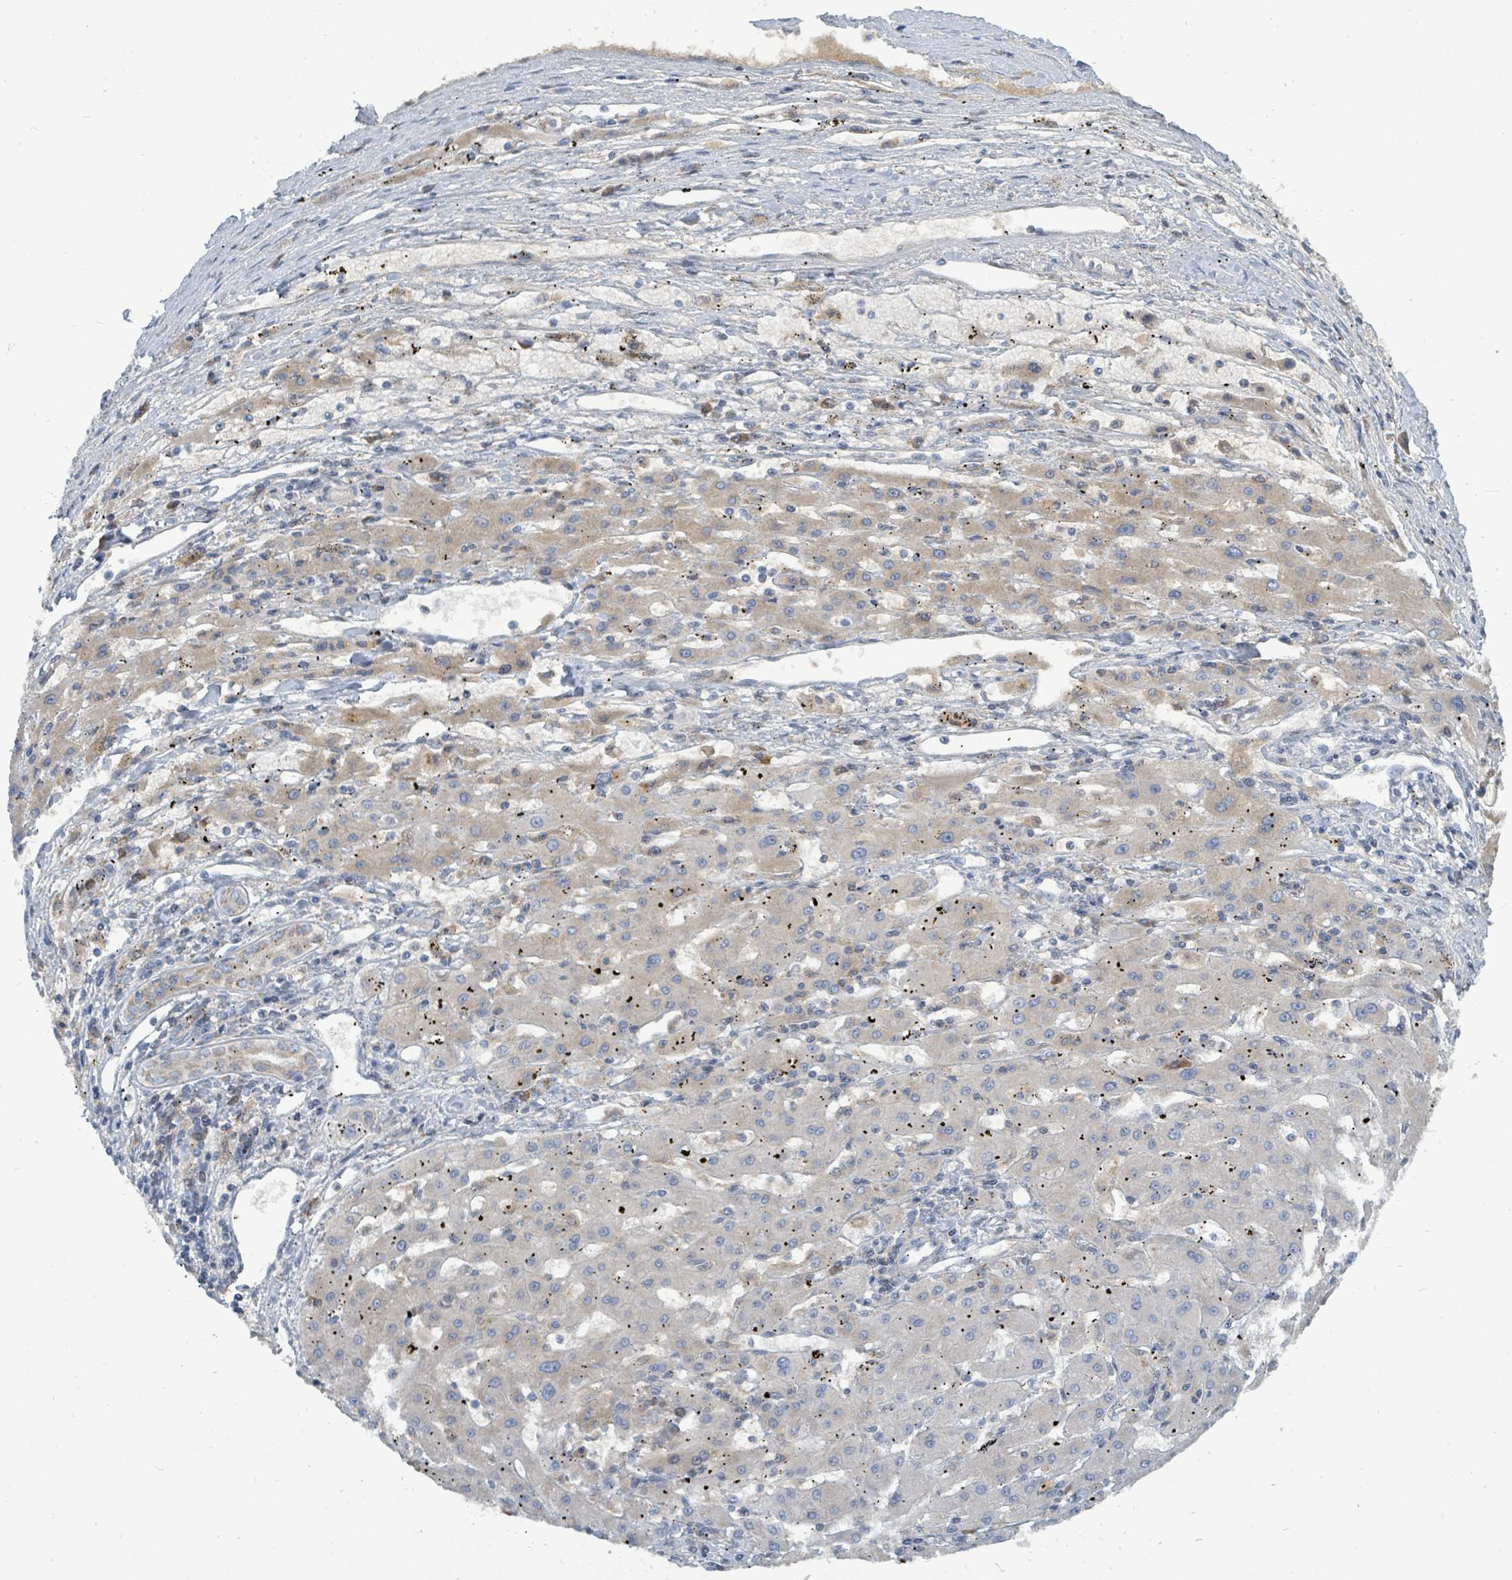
{"staining": {"intensity": "weak", "quantity": "<25%", "location": "cytoplasmic/membranous"}, "tissue": "liver cancer", "cell_type": "Tumor cells", "image_type": "cancer", "snomed": [{"axis": "morphology", "description": "Carcinoma, Hepatocellular, NOS"}, {"axis": "topography", "description": "Liver"}], "caption": "Immunohistochemistry (IHC) image of human hepatocellular carcinoma (liver) stained for a protein (brown), which shows no positivity in tumor cells.", "gene": "SLC25A23", "patient": {"sex": "male", "age": 72}}